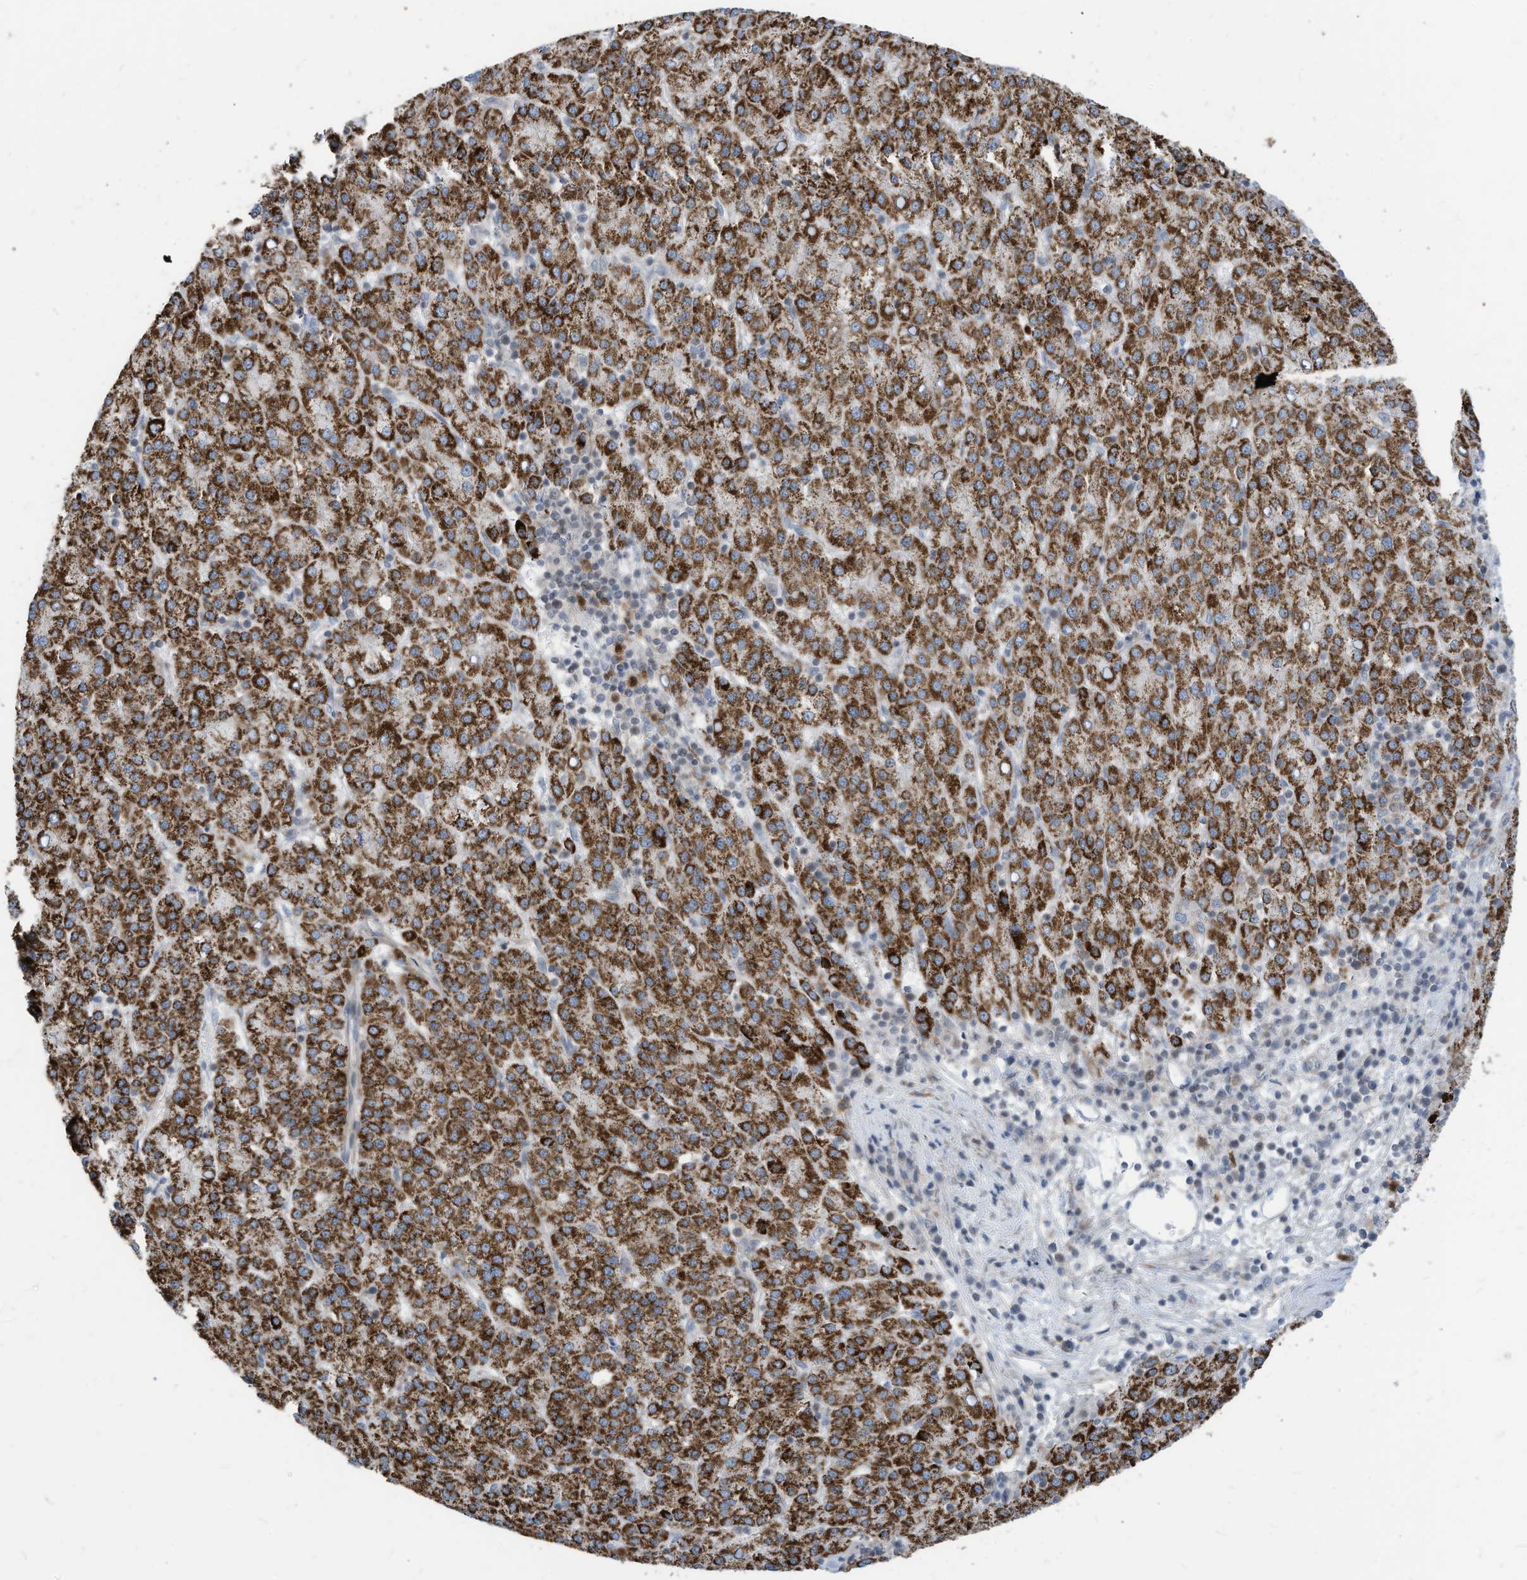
{"staining": {"intensity": "strong", "quantity": ">75%", "location": "cytoplasmic/membranous"}, "tissue": "liver cancer", "cell_type": "Tumor cells", "image_type": "cancer", "snomed": [{"axis": "morphology", "description": "Carcinoma, Hepatocellular, NOS"}, {"axis": "topography", "description": "Liver"}], "caption": "This is a micrograph of immunohistochemistry staining of liver hepatocellular carcinoma, which shows strong staining in the cytoplasmic/membranous of tumor cells.", "gene": "GPATCH3", "patient": {"sex": "female", "age": 58}}